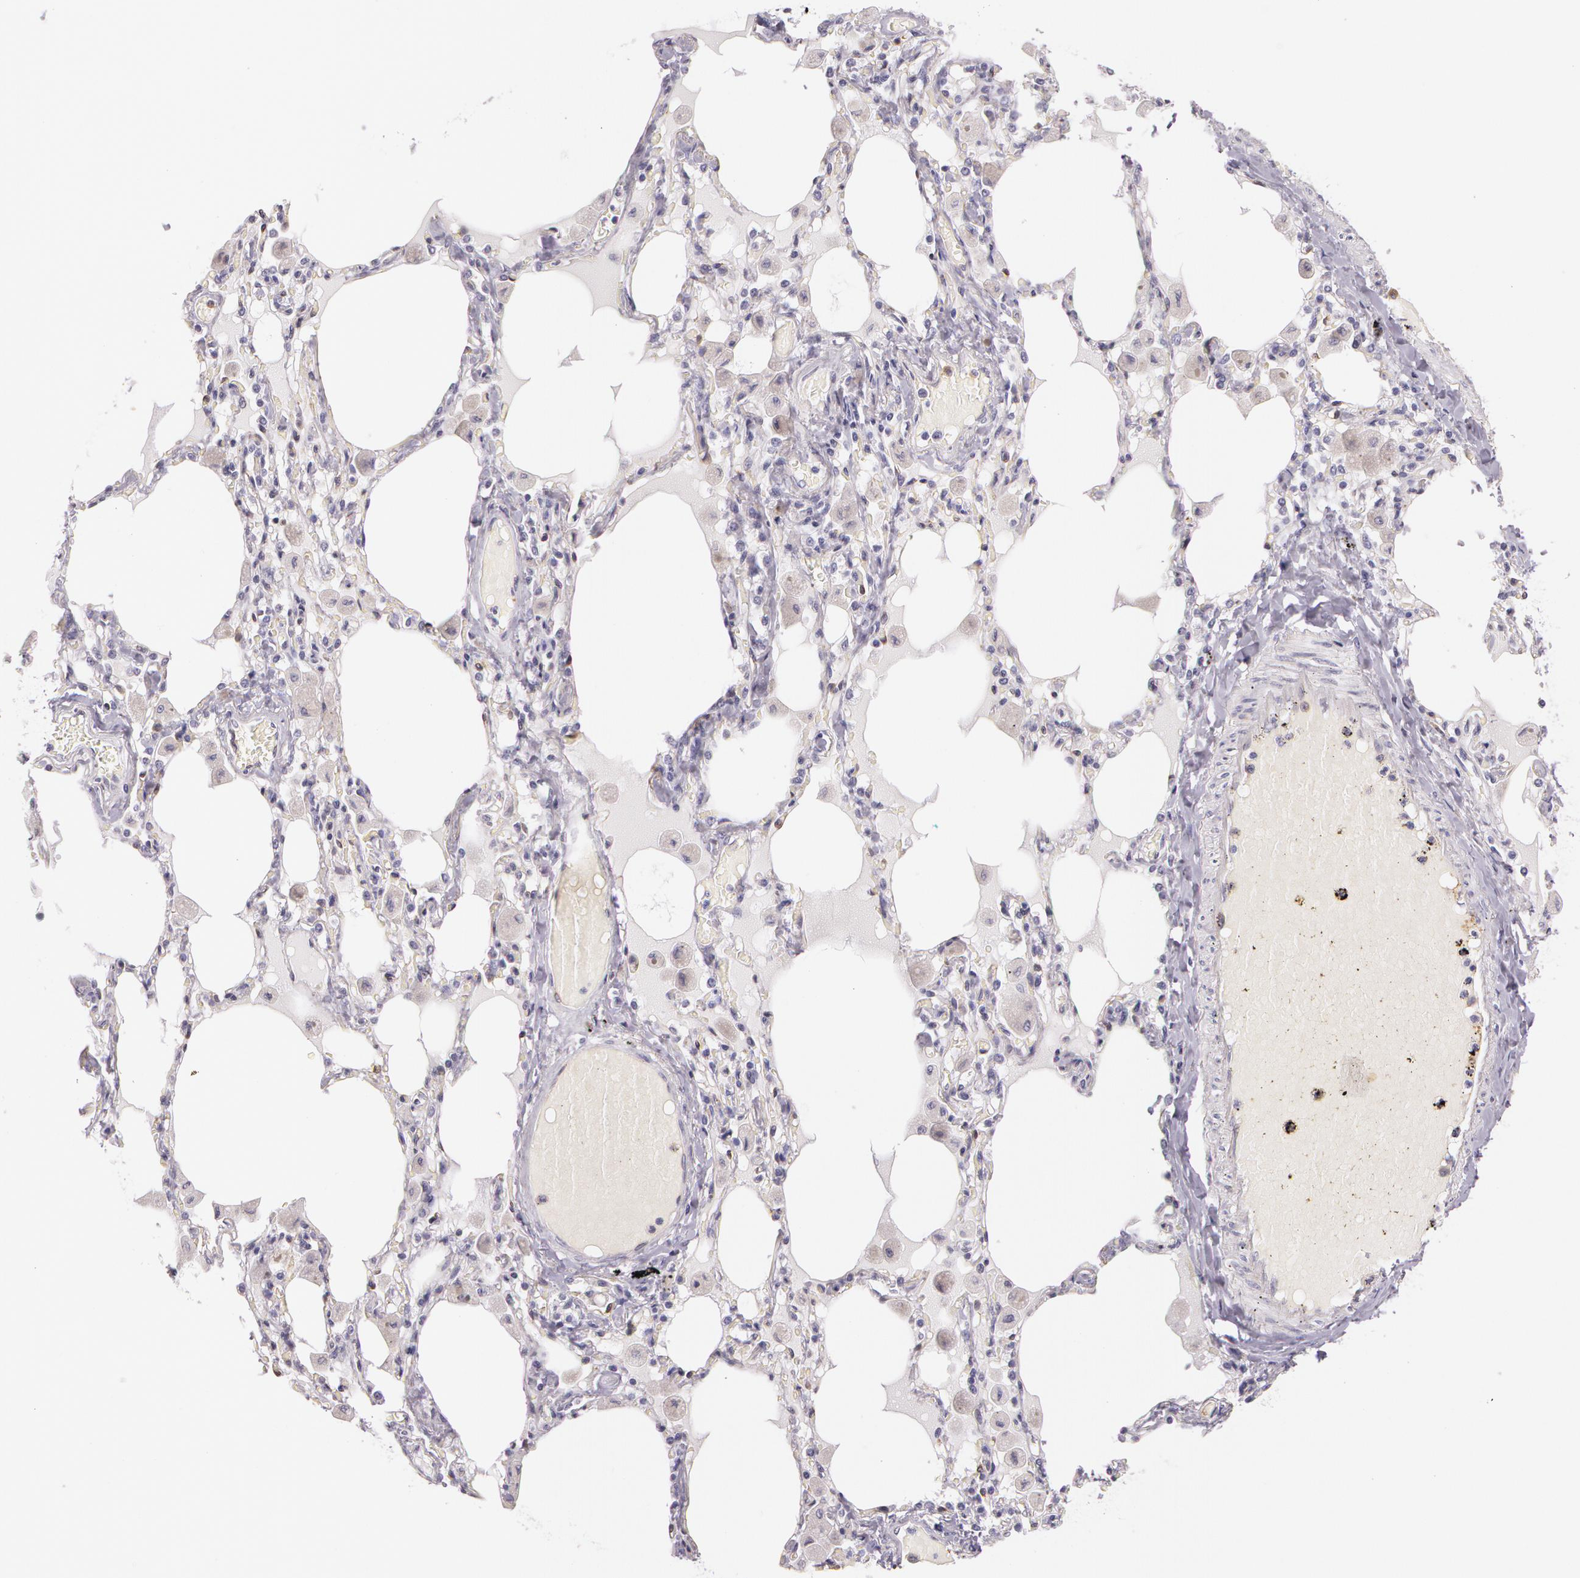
{"staining": {"intensity": "weak", "quantity": "25%-75%", "location": "cytoplasmic/membranous"}, "tissue": "bronchus", "cell_type": "Respiratory epithelial cells", "image_type": "normal", "snomed": [{"axis": "morphology", "description": "Normal tissue, NOS"}, {"axis": "morphology", "description": "Squamous cell carcinoma, NOS"}, {"axis": "topography", "description": "Bronchus"}, {"axis": "topography", "description": "Lung"}], "caption": "The image shows immunohistochemical staining of unremarkable bronchus. There is weak cytoplasmic/membranous positivity is identified in about 25%-75% of respiratory epithelial cells. (DAB (3,3'-diaminobenzidine) IHC, brown staining for protein, blue staining for nuclei).", "gene": "APP", "patient": {"sex": "female", "age": 47}}